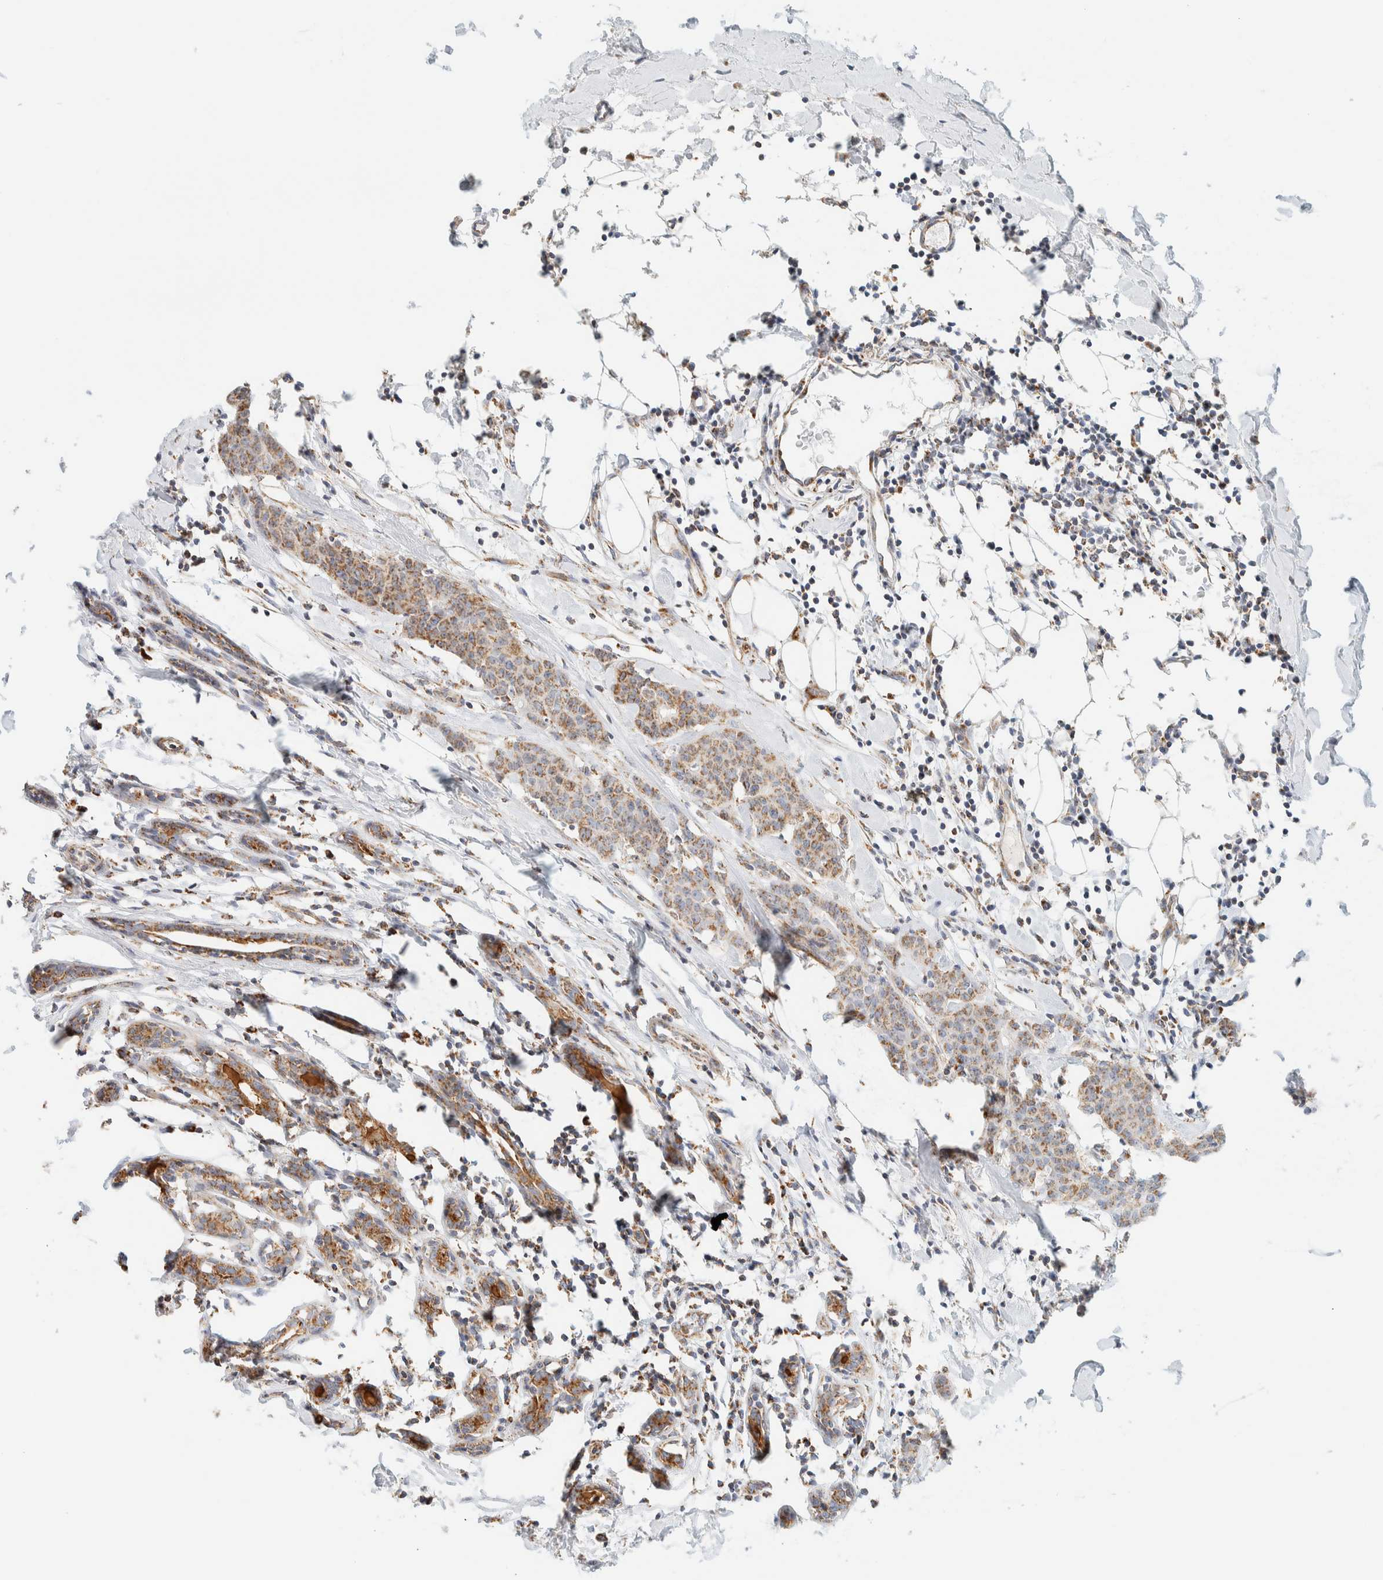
{"staining": {"intensity": "moderate", "quantity": ">75%", "location": "cytoplasmic/membranous"}, "tissue": "breast cancer", "cell_type": "Tumor cells", "image_type": "cancer", "snomed": [{"axis": "morphology", "description": "Normal tissue, NOS"}, {"axis": "morphology", "description": "Duct carcinoma"}, {"axis": "topography", "description": "Breast"}], "caption": "Tumor cells demonstrate medium levels of moderate cytoplasmic/membranous expression in about >75% of cells in human intraductal carcinoma (breast).", "gene": "KIFAP3", "patient": {"sex": "female", "age": 40}}